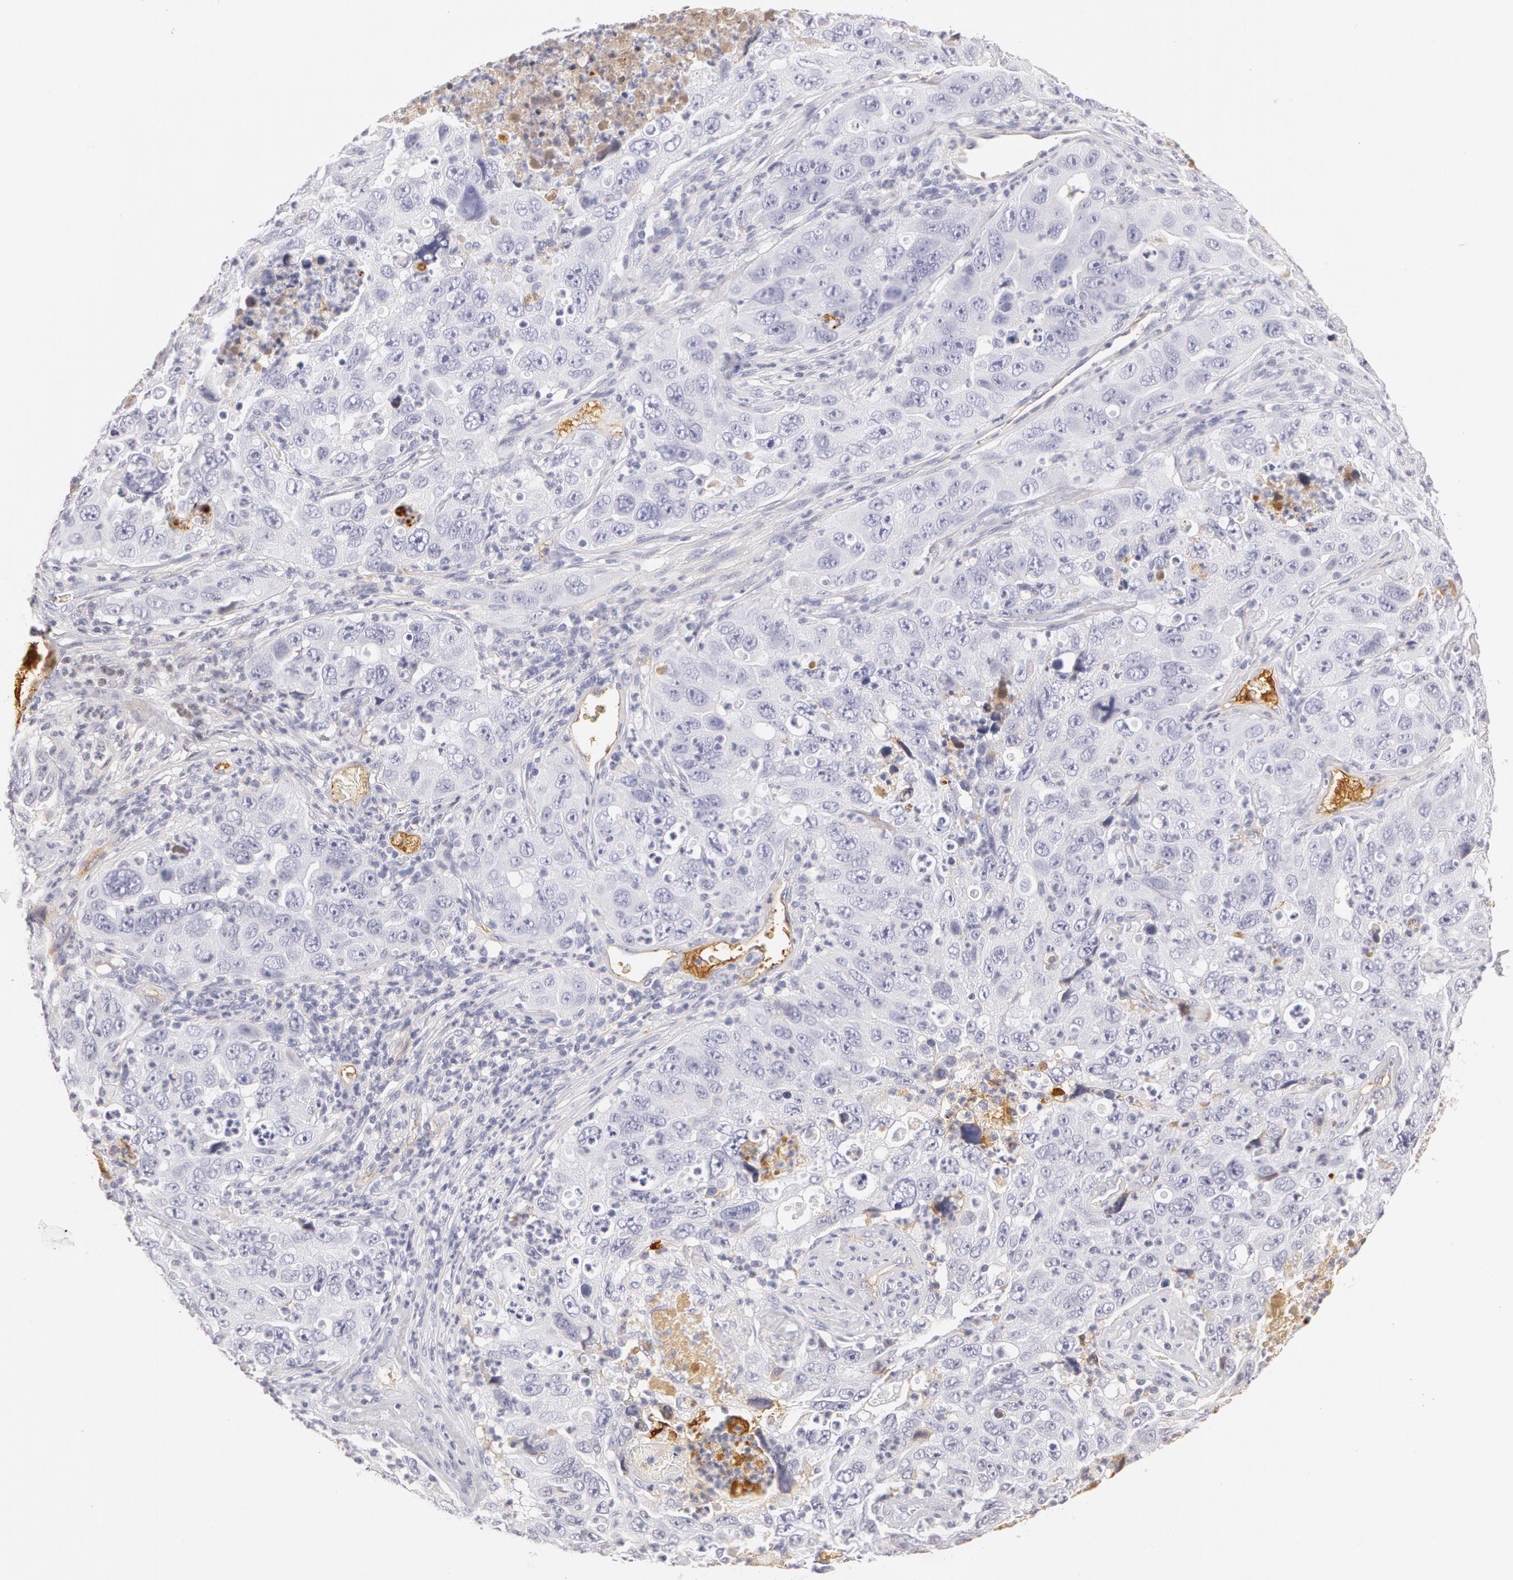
{"staining": {"intensity": "negative", "quantity": "none", "location": "none"}, "tissue": "lung cancer", "cell_type": "Tumor cells", "image_type": "cancer", "snomed": [{"axis": "morphology", "description": "Squamous cell carcinoma, NOS"}, {"axis": "topography", "description": "Lung"}], "caption": "Squamous cell carcinoma (lung) was stained to show a protein in brown. There is no significant staining in tumor cells.", "gene": "AHSG", "patient": {"sex": "male", "age": 64}}